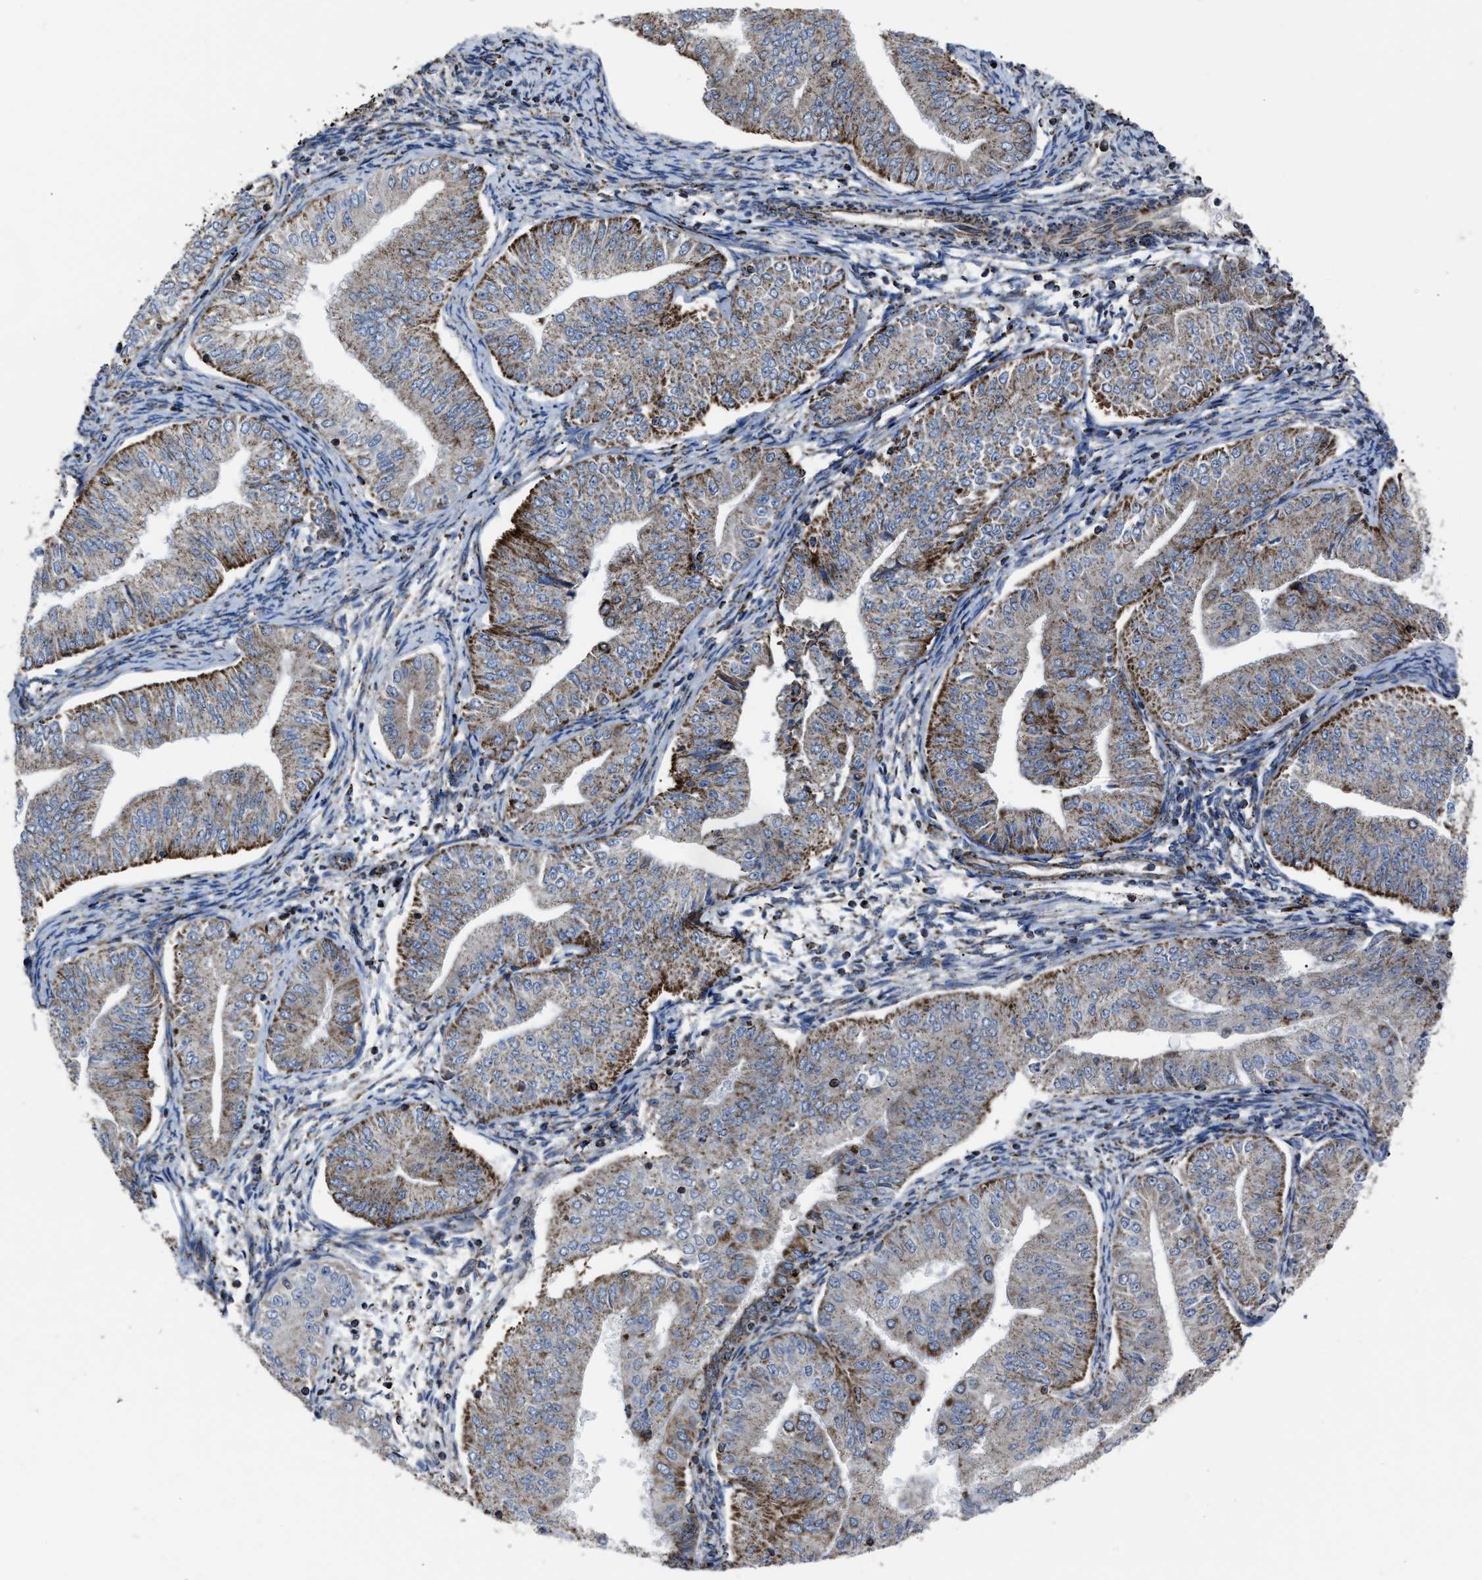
{"staining": {"intensity": "strong", "quantity": "25%-75%", "location": "cytoplasmic/membranous"}, "tissue": "endometrial cancer", "cell_type": "Tumor cells", "image_type": "cancer", "snomed": [{"axis": "morphology", "description": "Normal tissue, NOS"}, {"axis": "morphology", "description": "Adenocarcinoma, NOS"}, {"axis": "topography", "description": "Endometrium"}], "caption": "IHC histopathology image of endometrial cancer (adenocarcinoma) stained for a protein (brown), which shows high levels of strong cytoplasmic/membranous staining in approximately 25%-75% of tumor cells.", "gene": "NDUFV3", "patient": {"sex": "female", "age": 53}}